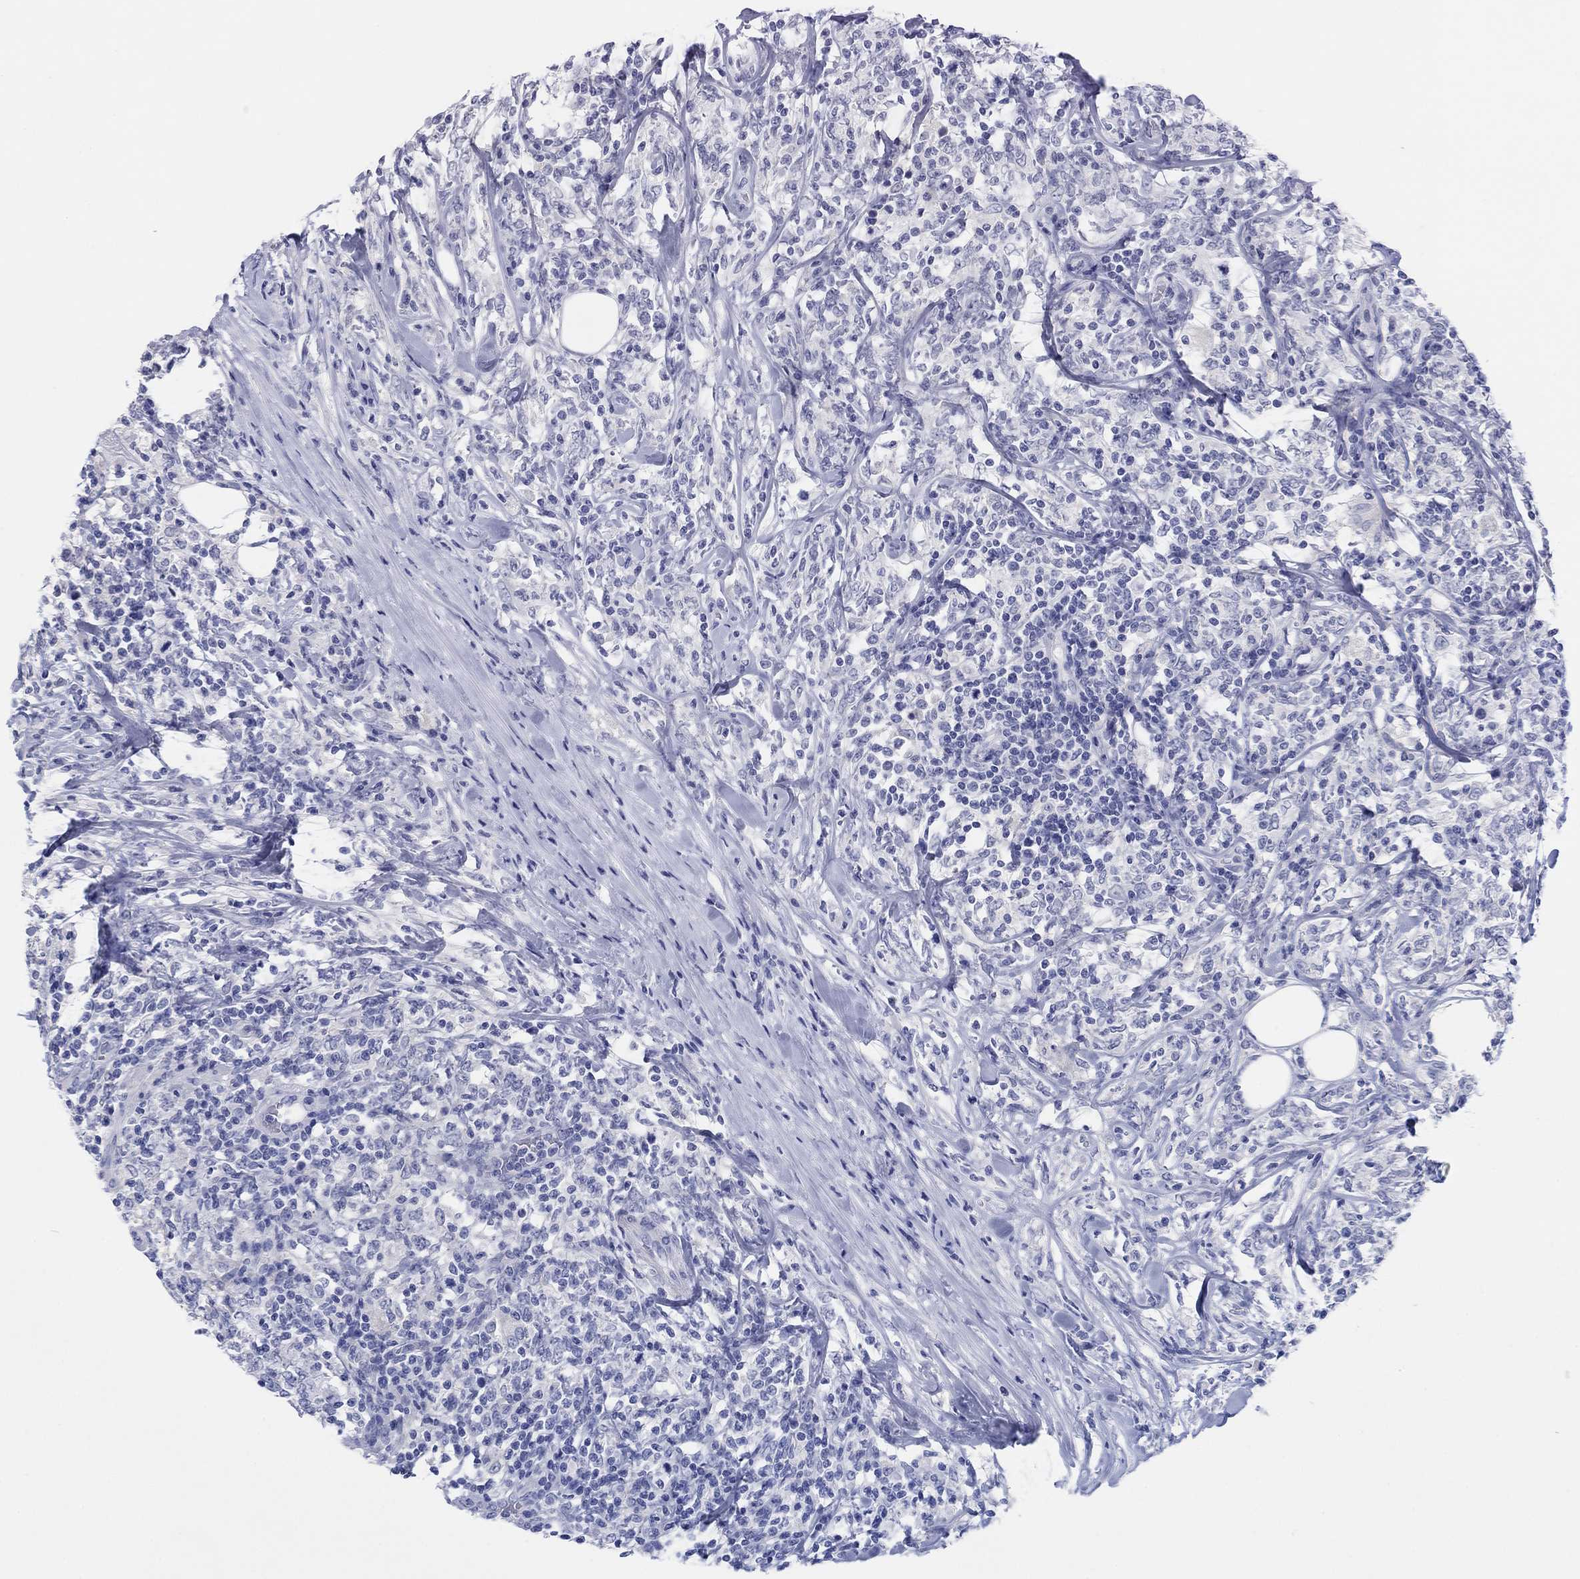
{"staining": {"intensity": "negative", "quantity": "none", "location": "none"}, "tissue": "lymphoma", "cell_type": "Tumor cells", "image_type": "cancer", "snomed": [{"axis": "morphology", "description": "Malignant lymphoma, non-Hodgkin's type, High grade"}, {"axis": "topography", "description": "Lymph node"}], "caption": "Immunohistochemistry histopathology image of malignant lymphoma, non-Hodgkin's type (high-grade) stained for a protein (brown), which demonstrates no expression in tumor cells. The staining is performed using DAB (3,3'-diaminobenzidine) brown chromogen with nuclei counter-stained in using hematoxylin.", "gene": "ERICH3", "patient": {"sex": "female", "age": 84}}